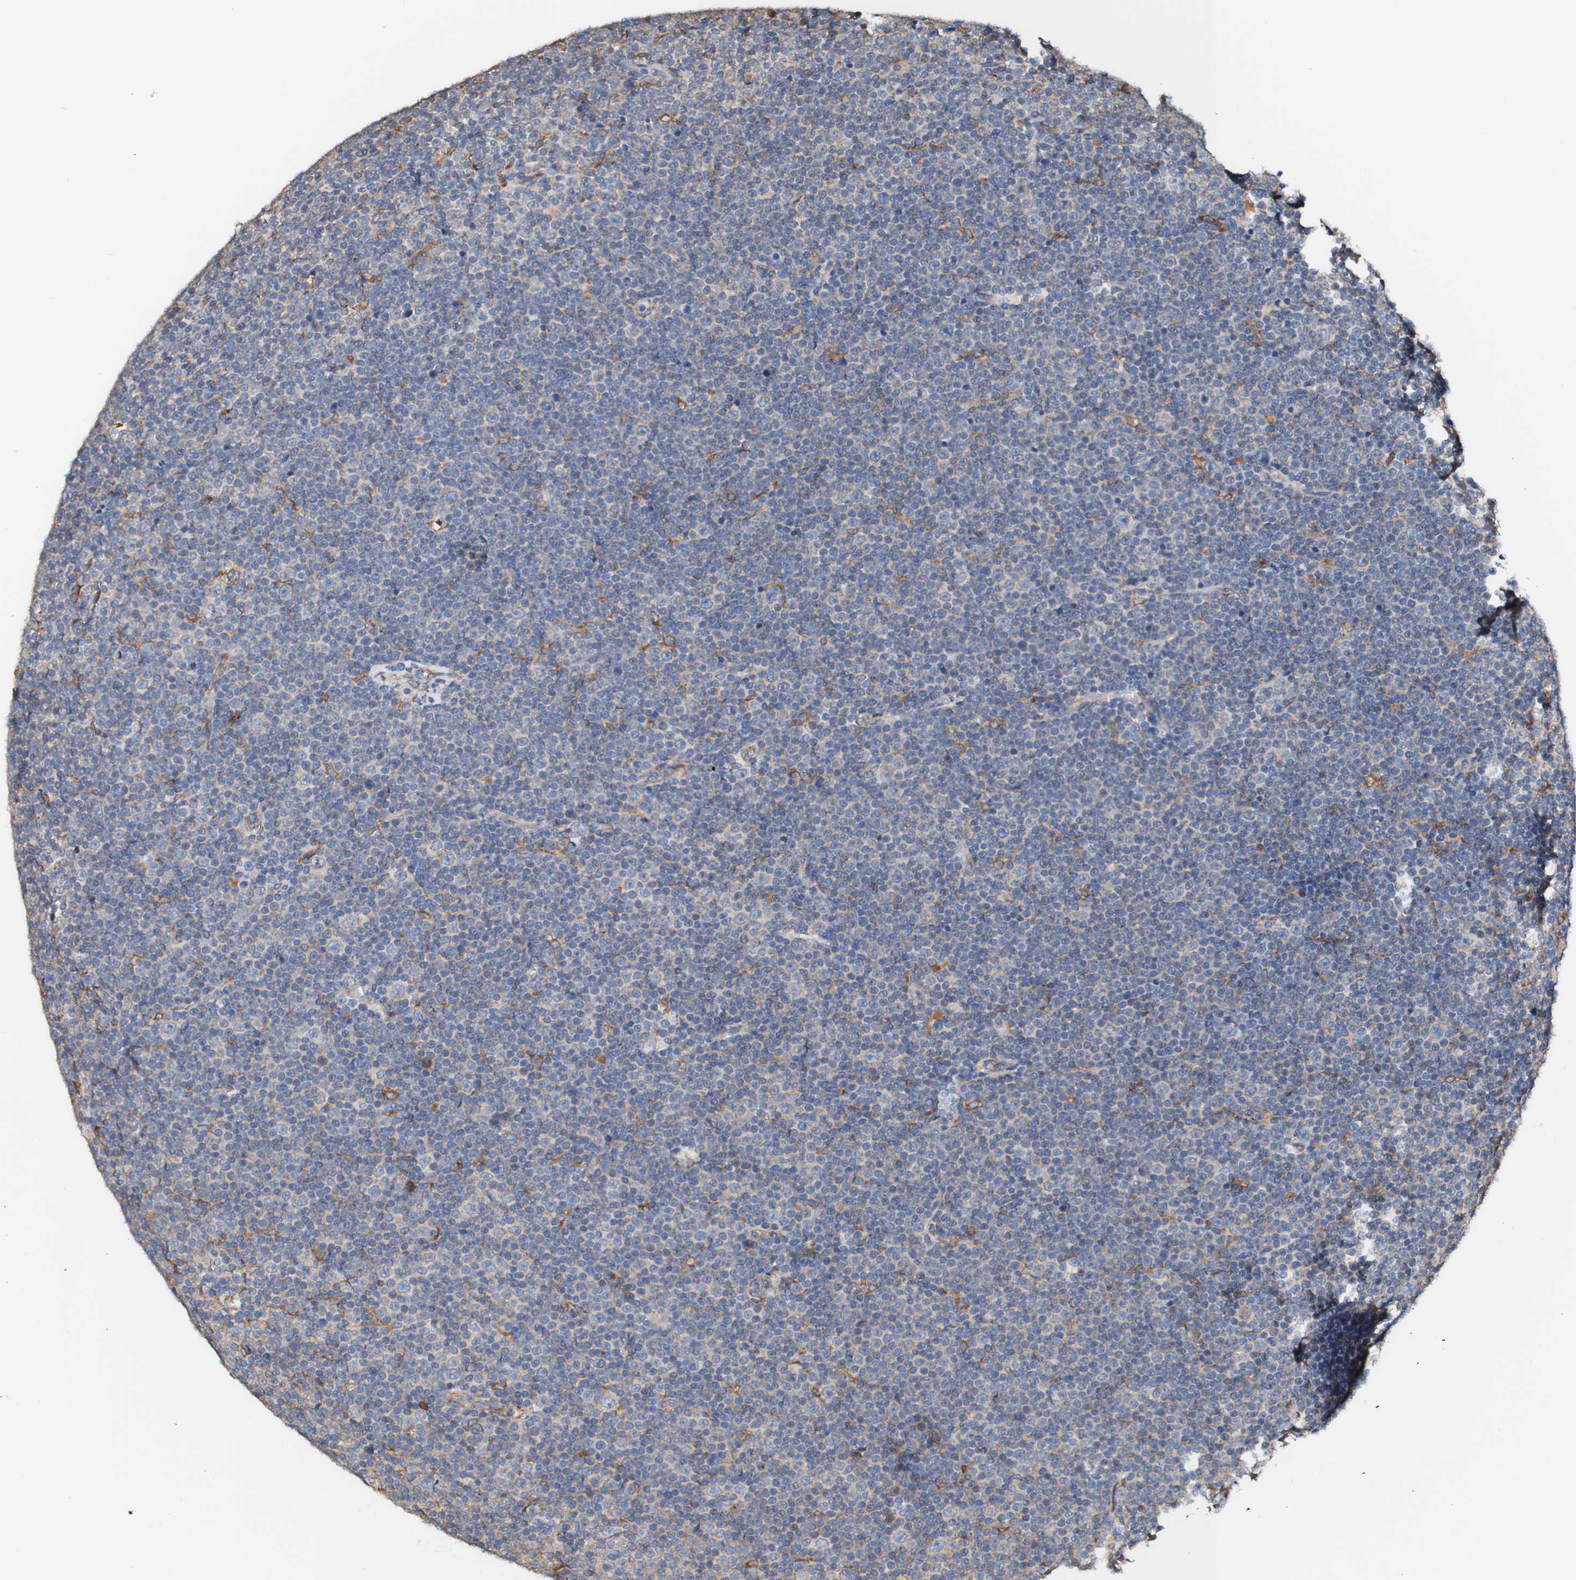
{"staining": {"intensity": "weak", "quantity": "<25%", "location": "cytoplasmic/membranous"}, "tissue": "lymphoma", "cell_type": "Tumor cells", "image_type": "cancer", "snomed": [{"axis": "morphology", "description": "Malignant lymphoma, non-Hodgkin's type, Low grade"}, {"axis": "topography", "description": "Lymph node"}], "caption": "IHC image of neoplastic tissue: malignant lymphoma, non-Hodgkin's type (low-grade) stained with DAB (3,3'-diaminobenzidine) displays no significant protein staining in tumor cells.", "gene": "EIF2AK4", "patient": {"sex": "female", "age": 67}}